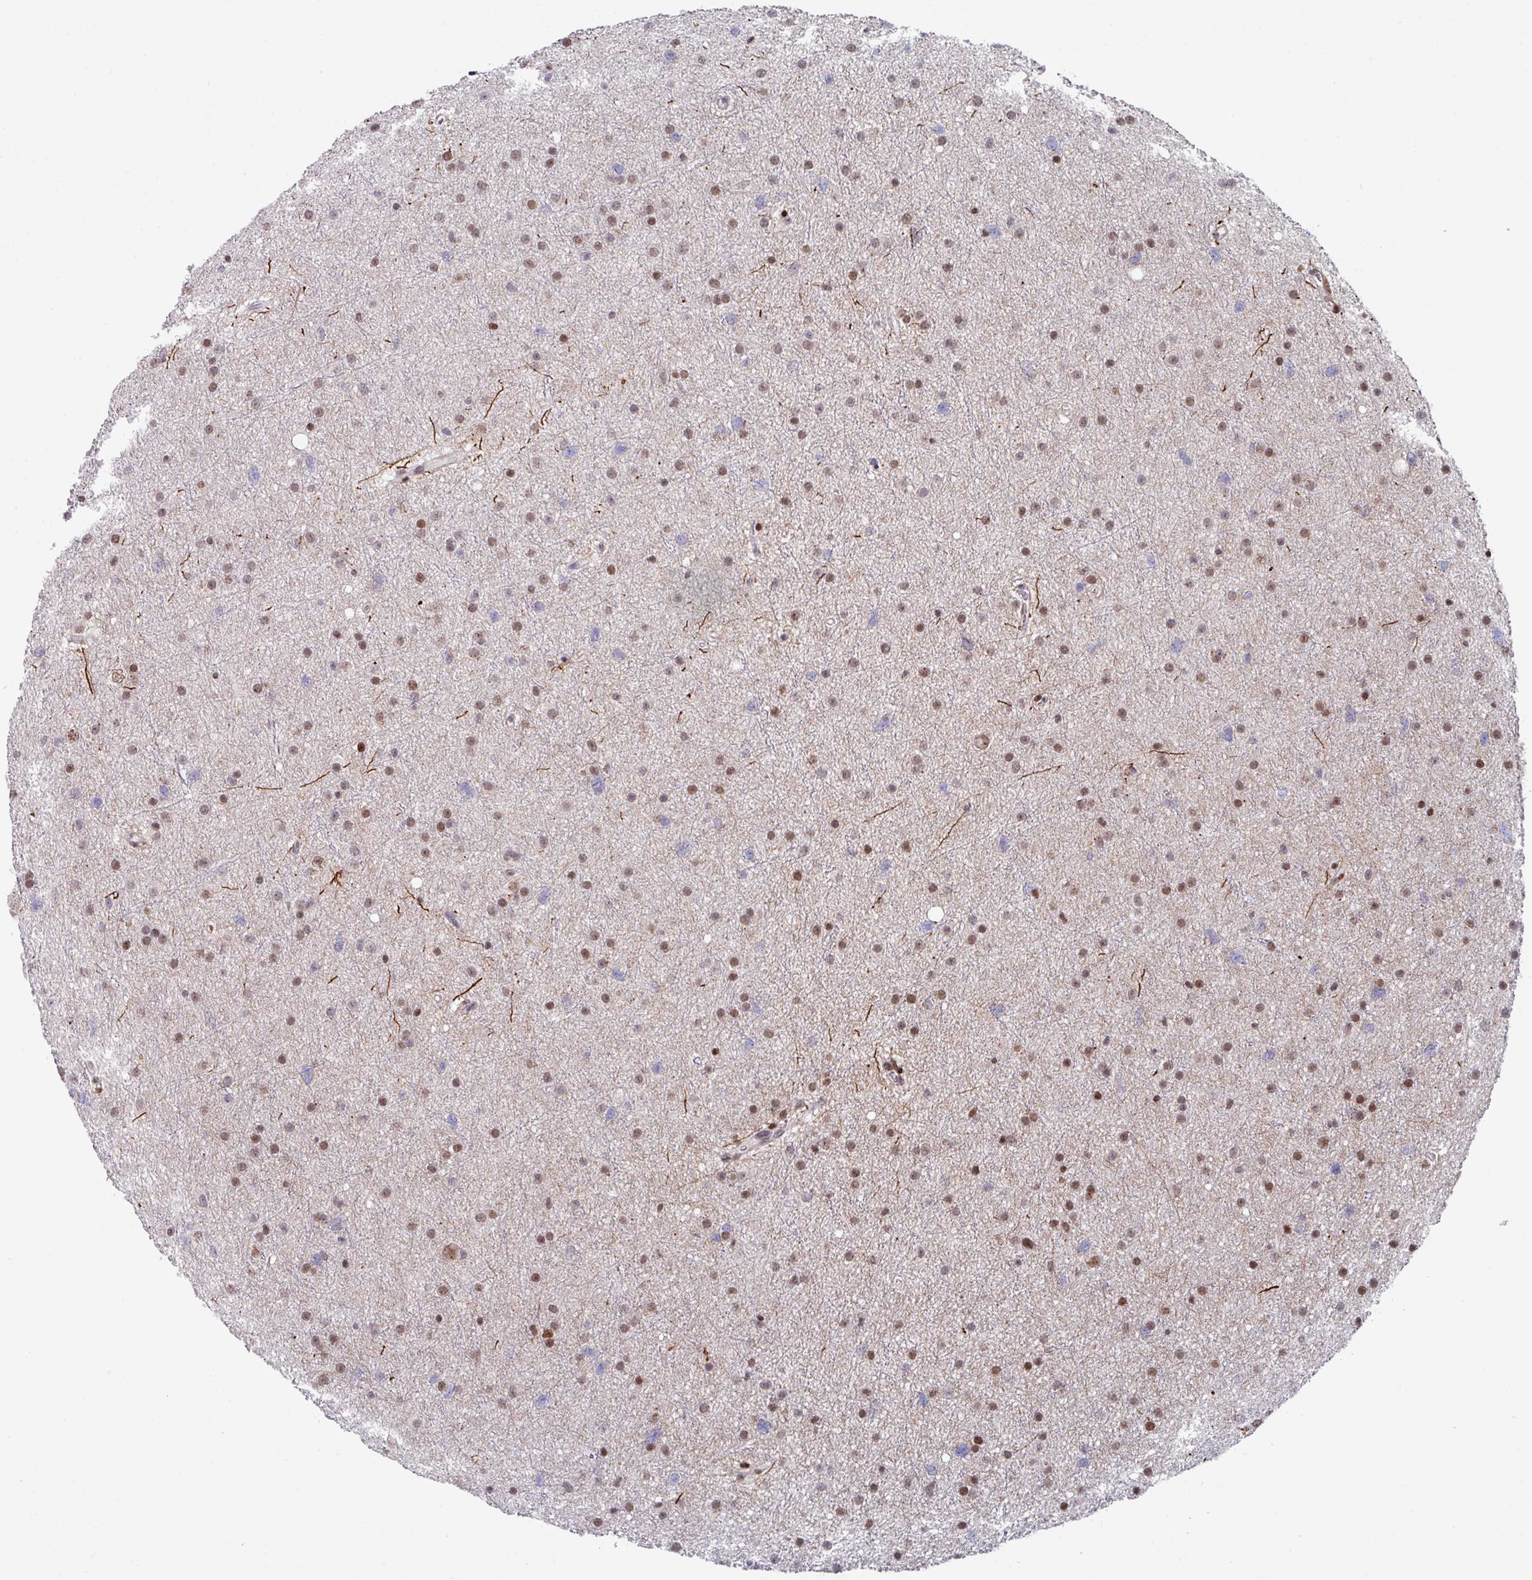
{"staining": {"intensity": "moderate", "quantity": ">75%", "location": "nuclear"}, "tissue": "glioma", "cell_type": "Tumor cells", "image_type": "cancer", "snomed": [{"axis": "morphology", "description": "Glioma, malignant, Low grade"}, {"axis": "topography", "description": "Cerebral cortex"}], "caption": "This micrograph displays immunohistochemistry staining of low-grade glioma (malignant), with medium moderate nuclear positivity in about >75% of tumor cells.", "gene": "CBX7", "patient": {"sex": "female", "age": 39}}